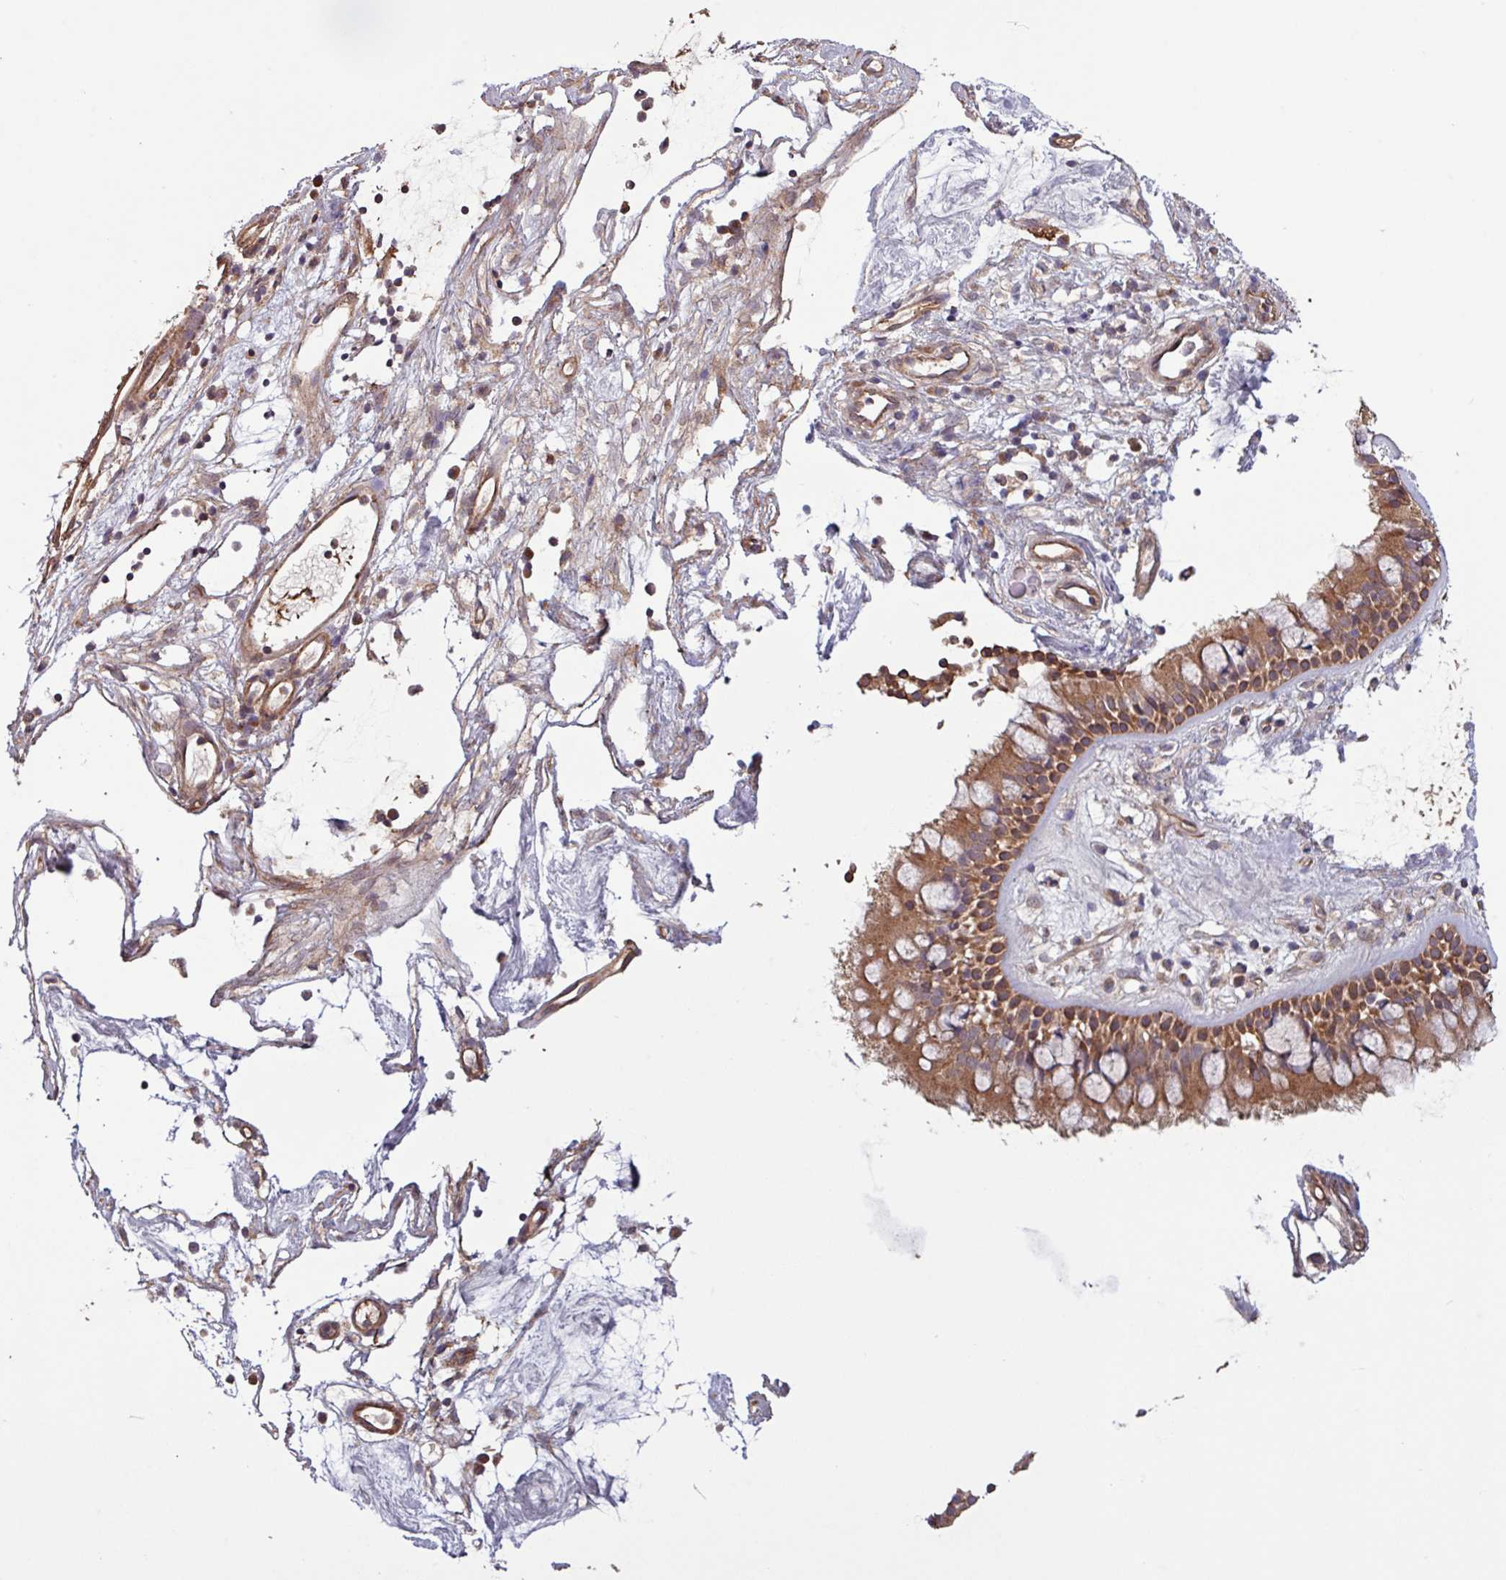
{"staining": {"intensity": "strong", "quantity": ">75%", "location": "cytoplasmic/membranous"}, "tissue": "nasopharynx", "cell_type": "Respiratory epithelial cells", "image_type": "normal", "snomed": [{"axis": "morphology", "description": "Normal tissue, NOS"}, {"axis": "topography", "description": "Nasopharynx"}], "caption": "Immunohistochemical staining of benign human nasopharynx shows high levels of strong cytoplasmic/membranous positivity in approximately >75% of respiratory epithelial cells.", "gene": "TRABD2A", "patient": {"sex": "male", "age": 63}}